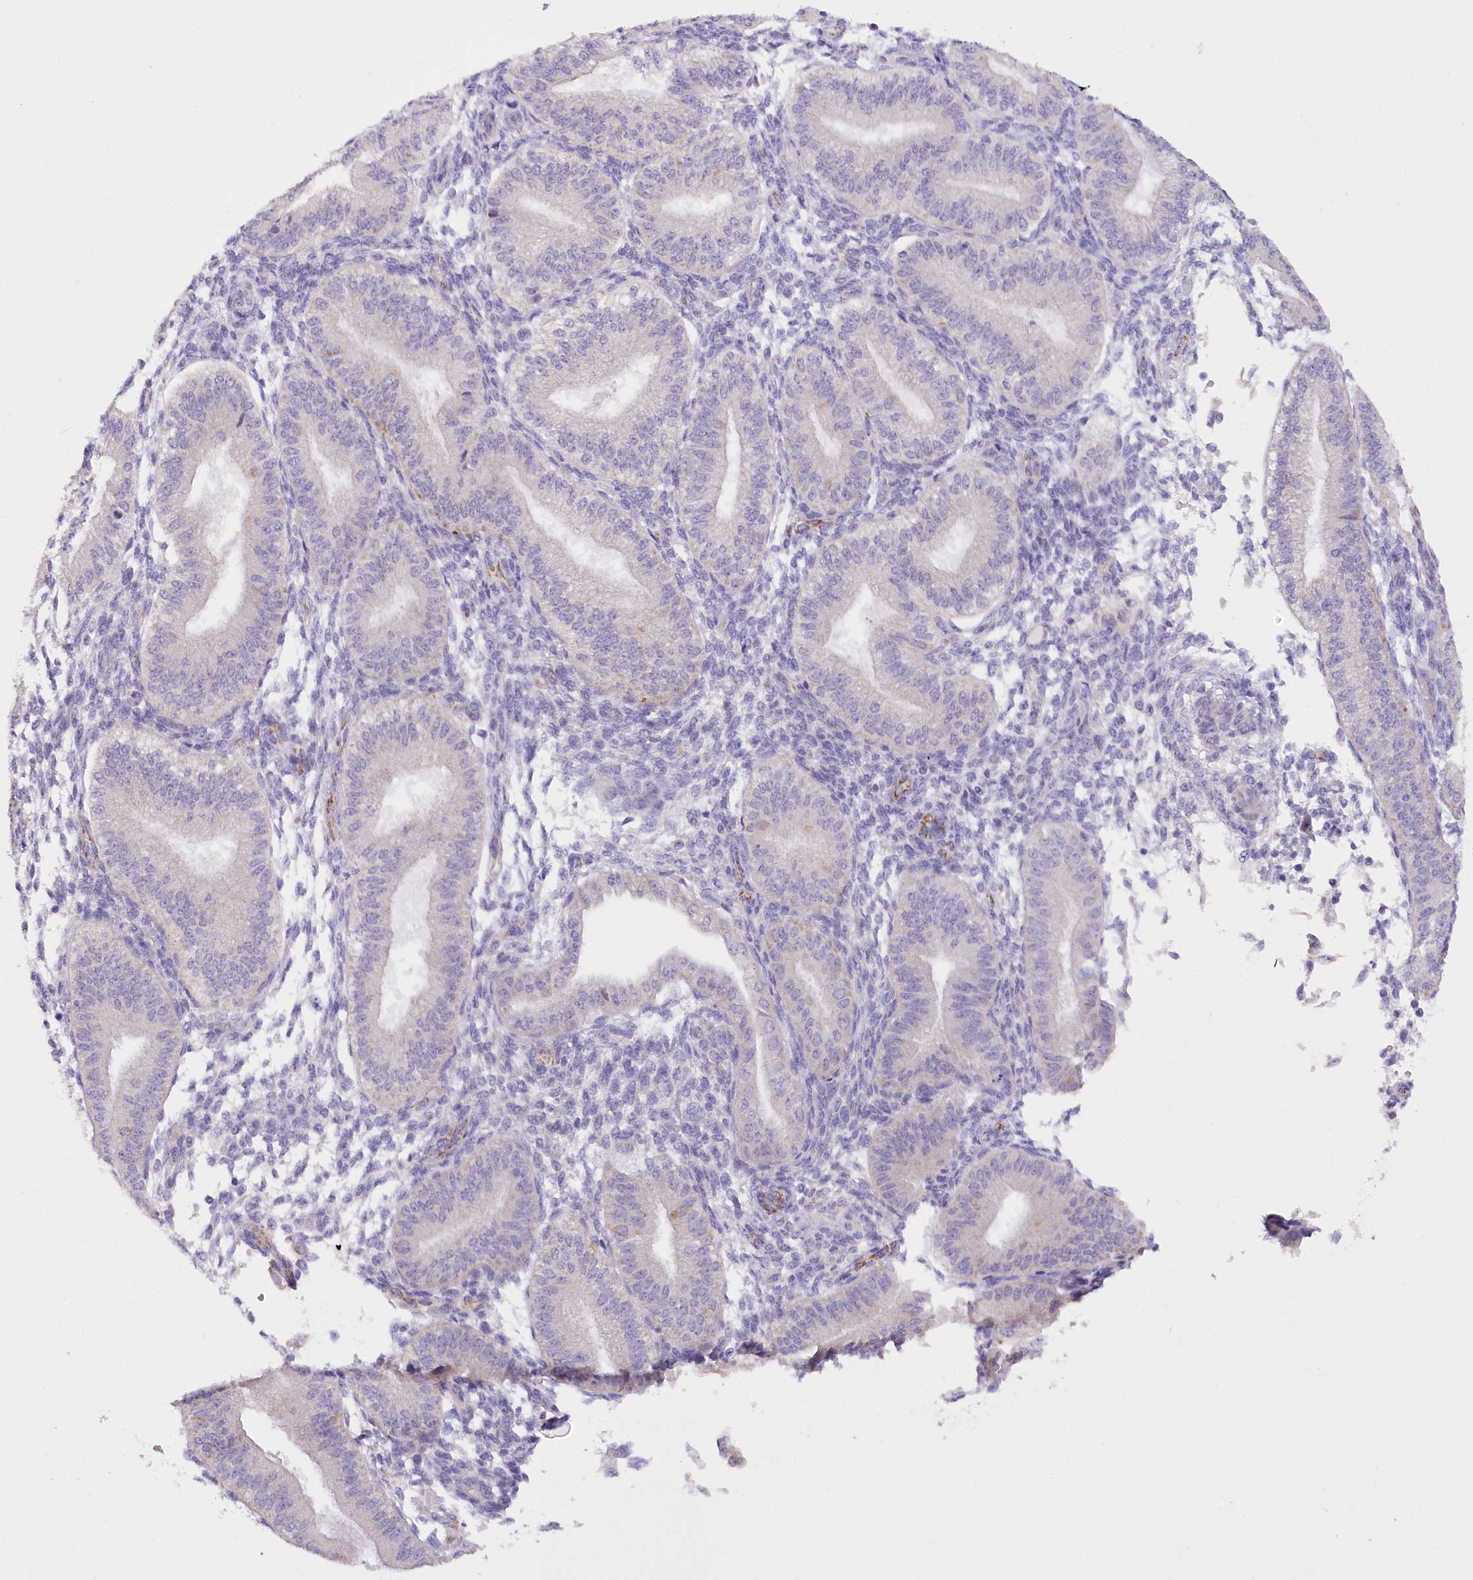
{"staining": {"intensity": "negative", "quantity": "none", "location": "none"}, "tissue": "endometrium", "cell_type": "Cells in endometrial stroma", "image_type": "normal", "snomed": [{"axis": "morphology", "description": "Normal tissue, NOS"}, {"axis": "topography", "description": "Endometrium"}], "caption": "A histopathology image of endometrium stained for a protein shows no brown staining in cells in endometrial stroma. (Brightfield microscopy of DAB immunohistochemistry (IHC) at high magnification).", "gene": "DCUN1D1", "patient": {"sex": "female", "age": 39}}